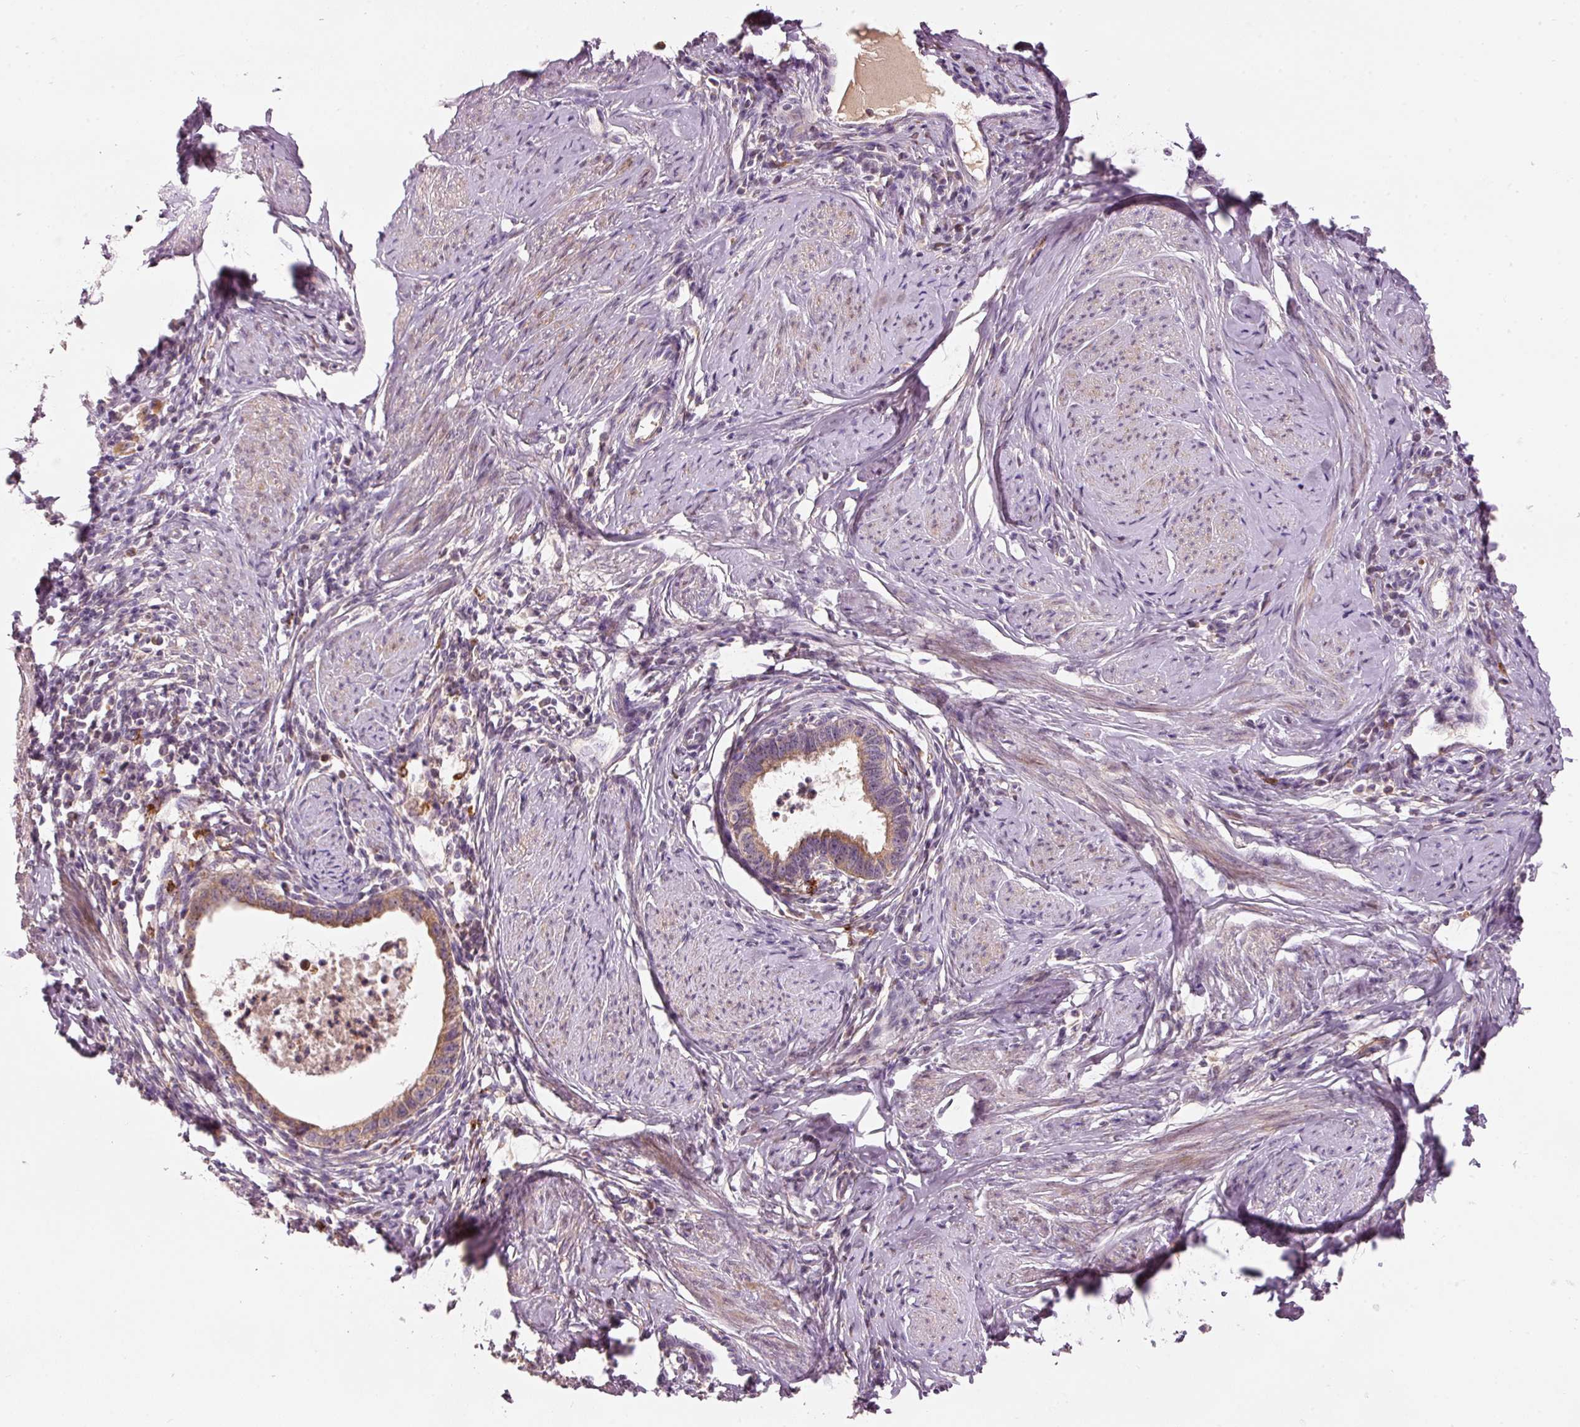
{"staining": {"intensity": "moderate", "quantity": ">75%", "location": "cytoplasmic/membranous"}, "tissue": "cervical cancer", "cell_type": "Tumor cells", "image_type": "cancer", "snomed": [{"axis": "morphology", "description": "Adenocarcinoma, NOS"}, {"axis": "topography", "description": "Cervix"}], "caption": "A micrograph of human cervical cancer stained for a protein shows moderate cytoplasmic/membranous brown staining in tumor cells. The protein of interest is shown in brown color, while the nuclei are stained blue.", "gene": "KLHL21", "patient": {"sex": "female", "age": 36}}